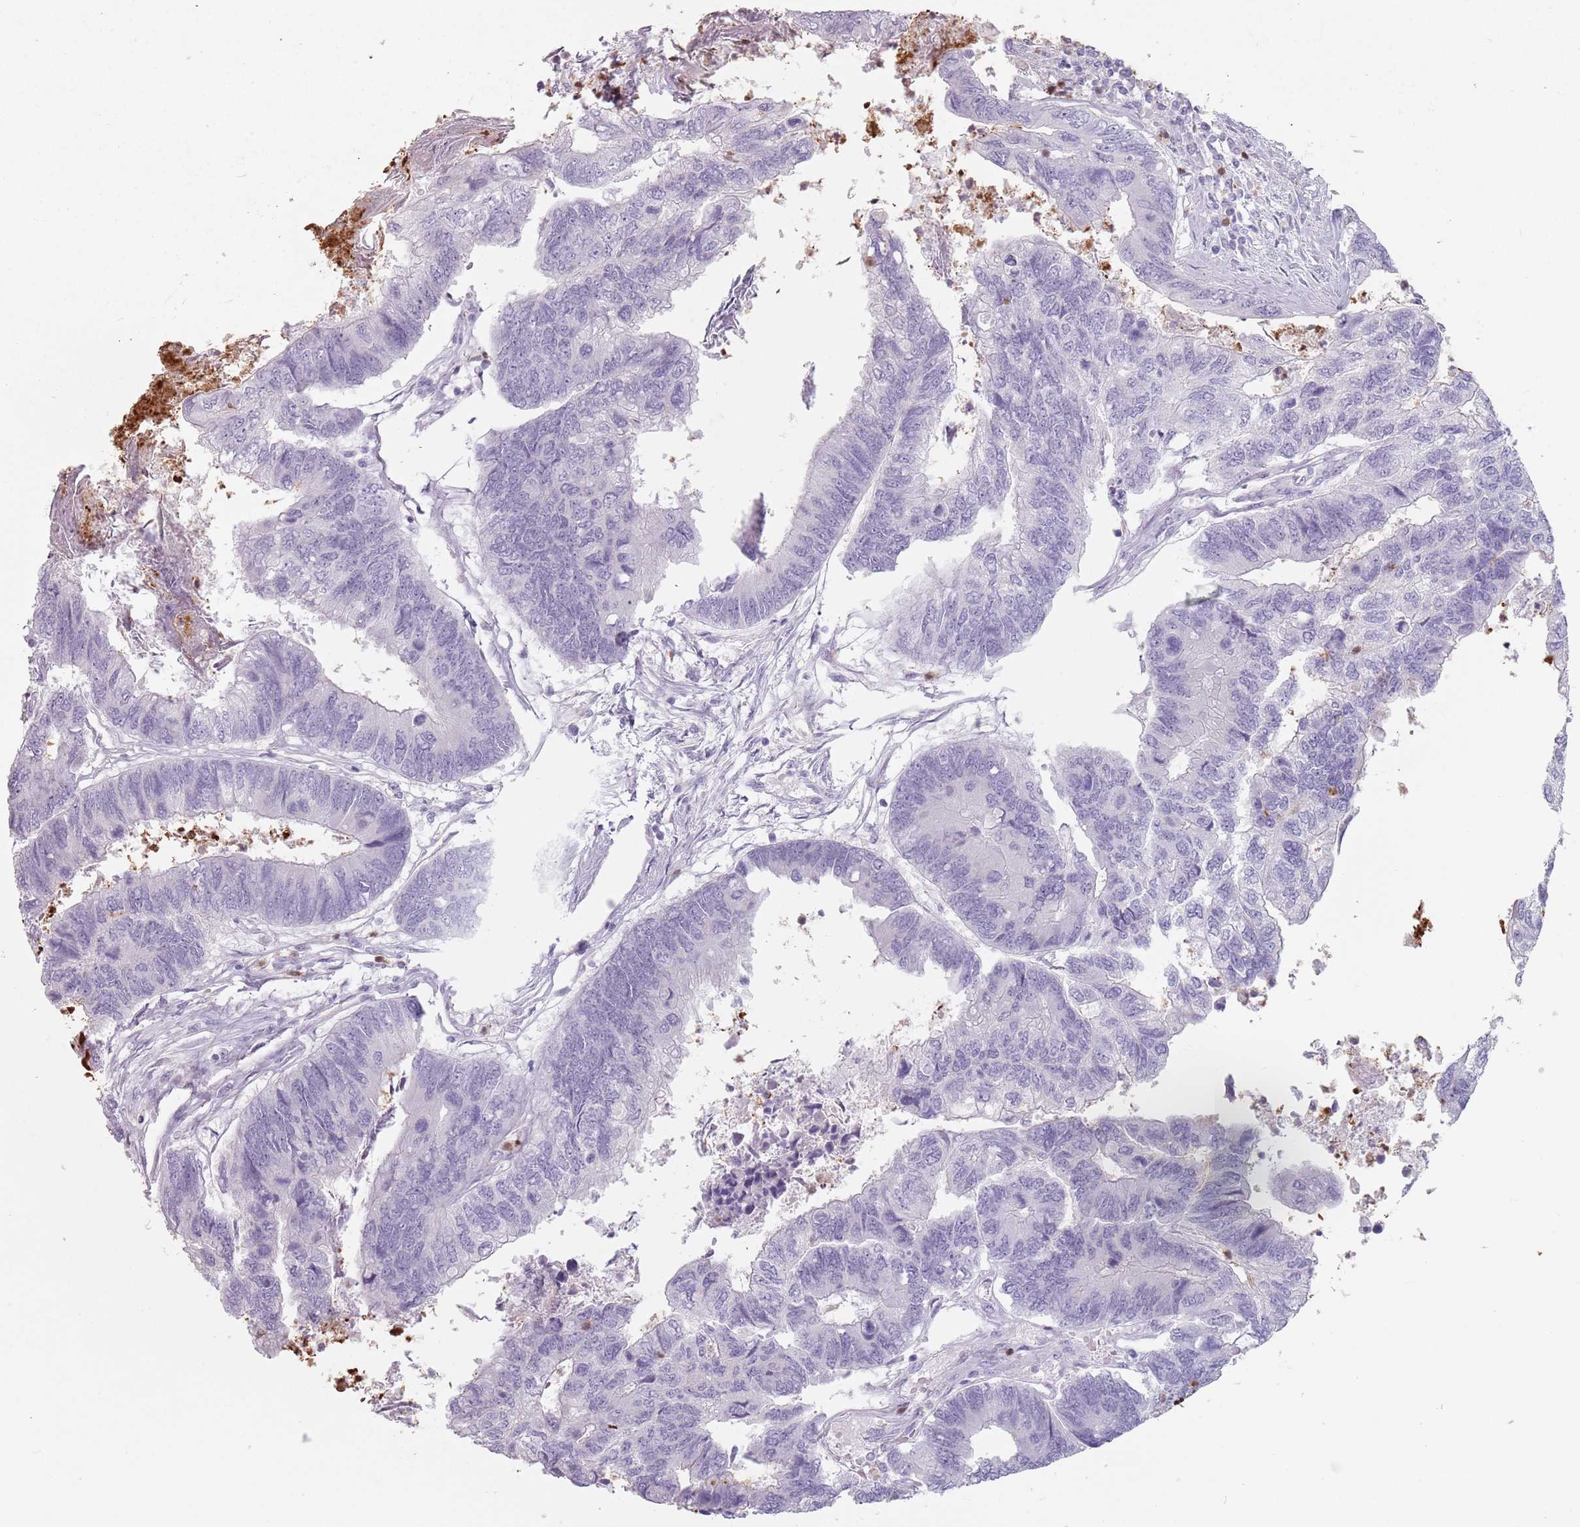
{"staining": {"intensity": "negative", "quantity": "none", "location": "none"}, "tissue": "colorectal cancer", "cell_type": "Tumor cells", "image_type": "cancer", "snomed": [{"axis": "morphology", "description": "Adenocarcinoma, NOS"}, {"axis": "topography", "description": "Colon"}], "caption": "The image reveals no staining of tumor cells in adenocarcinoma (colorectal).", "gene": "ZNF584", "patient": {"sex": "female", "age": 67}}